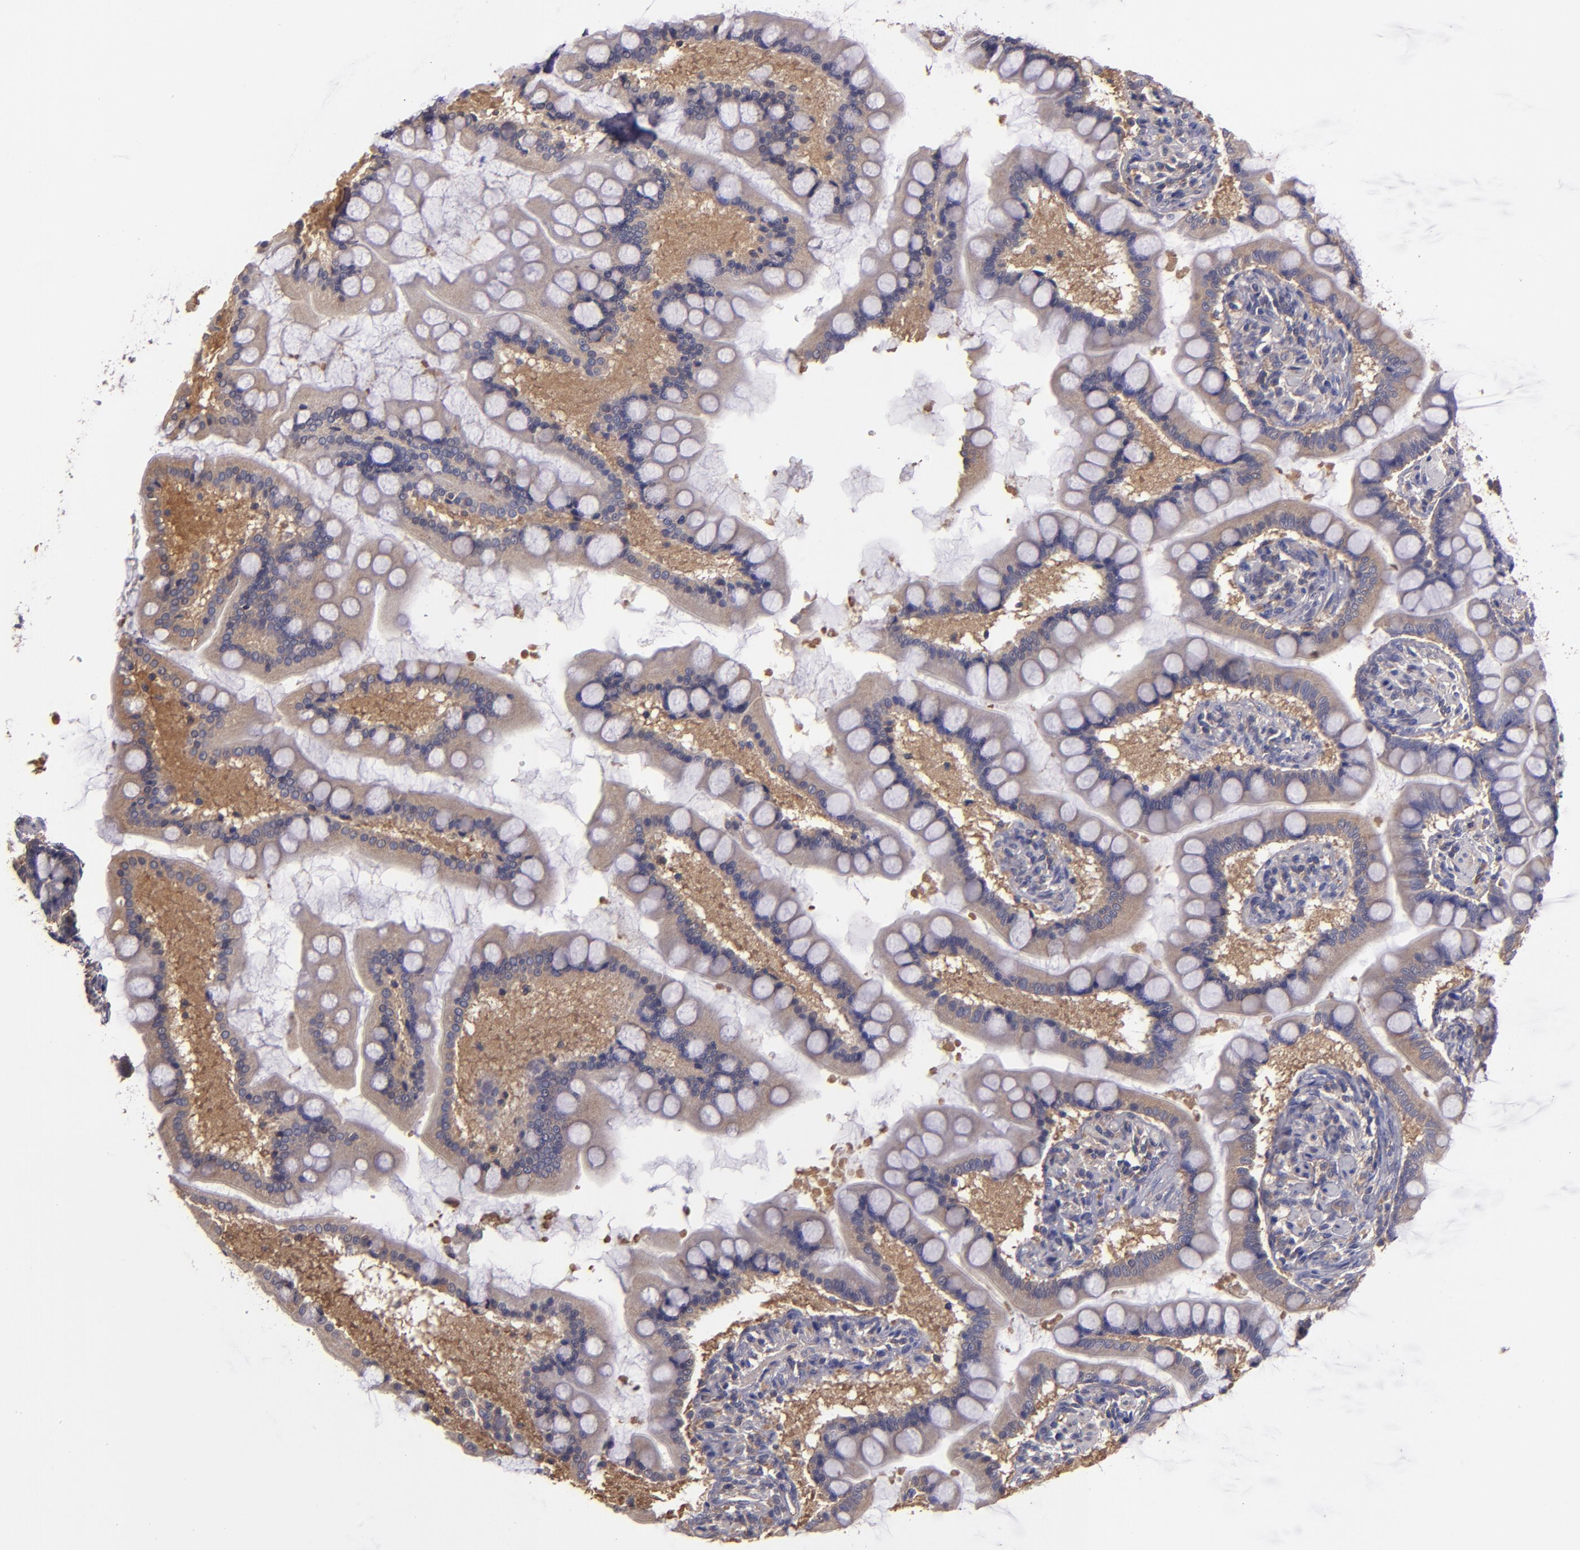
{"staining": {"intensity": "moderate", "quantity": "25%-75%", "location": "cytoplasmic/membranous"}, "tissue": "small intestine", "cell_type": "Glandular cells", "image_type": "normal", "snomed": [{"axis": "morphology", "description": "Normal tissue, NOS"}, {"axis": "topography", "description": "Small intestine"}], "caption": "The histopathology image exhibits immunohistochemical staining of normal small intestine. There is moderate cytoplasmic/membranous expression is identified in approximately 25%-75% of glandular cells. (DAB (3,3'-diaminobenzidine) = brown stain, brightfield microscopy at high magnification).", "gene": "CARS1", "patient": {"sex": "male", "age": 41}}